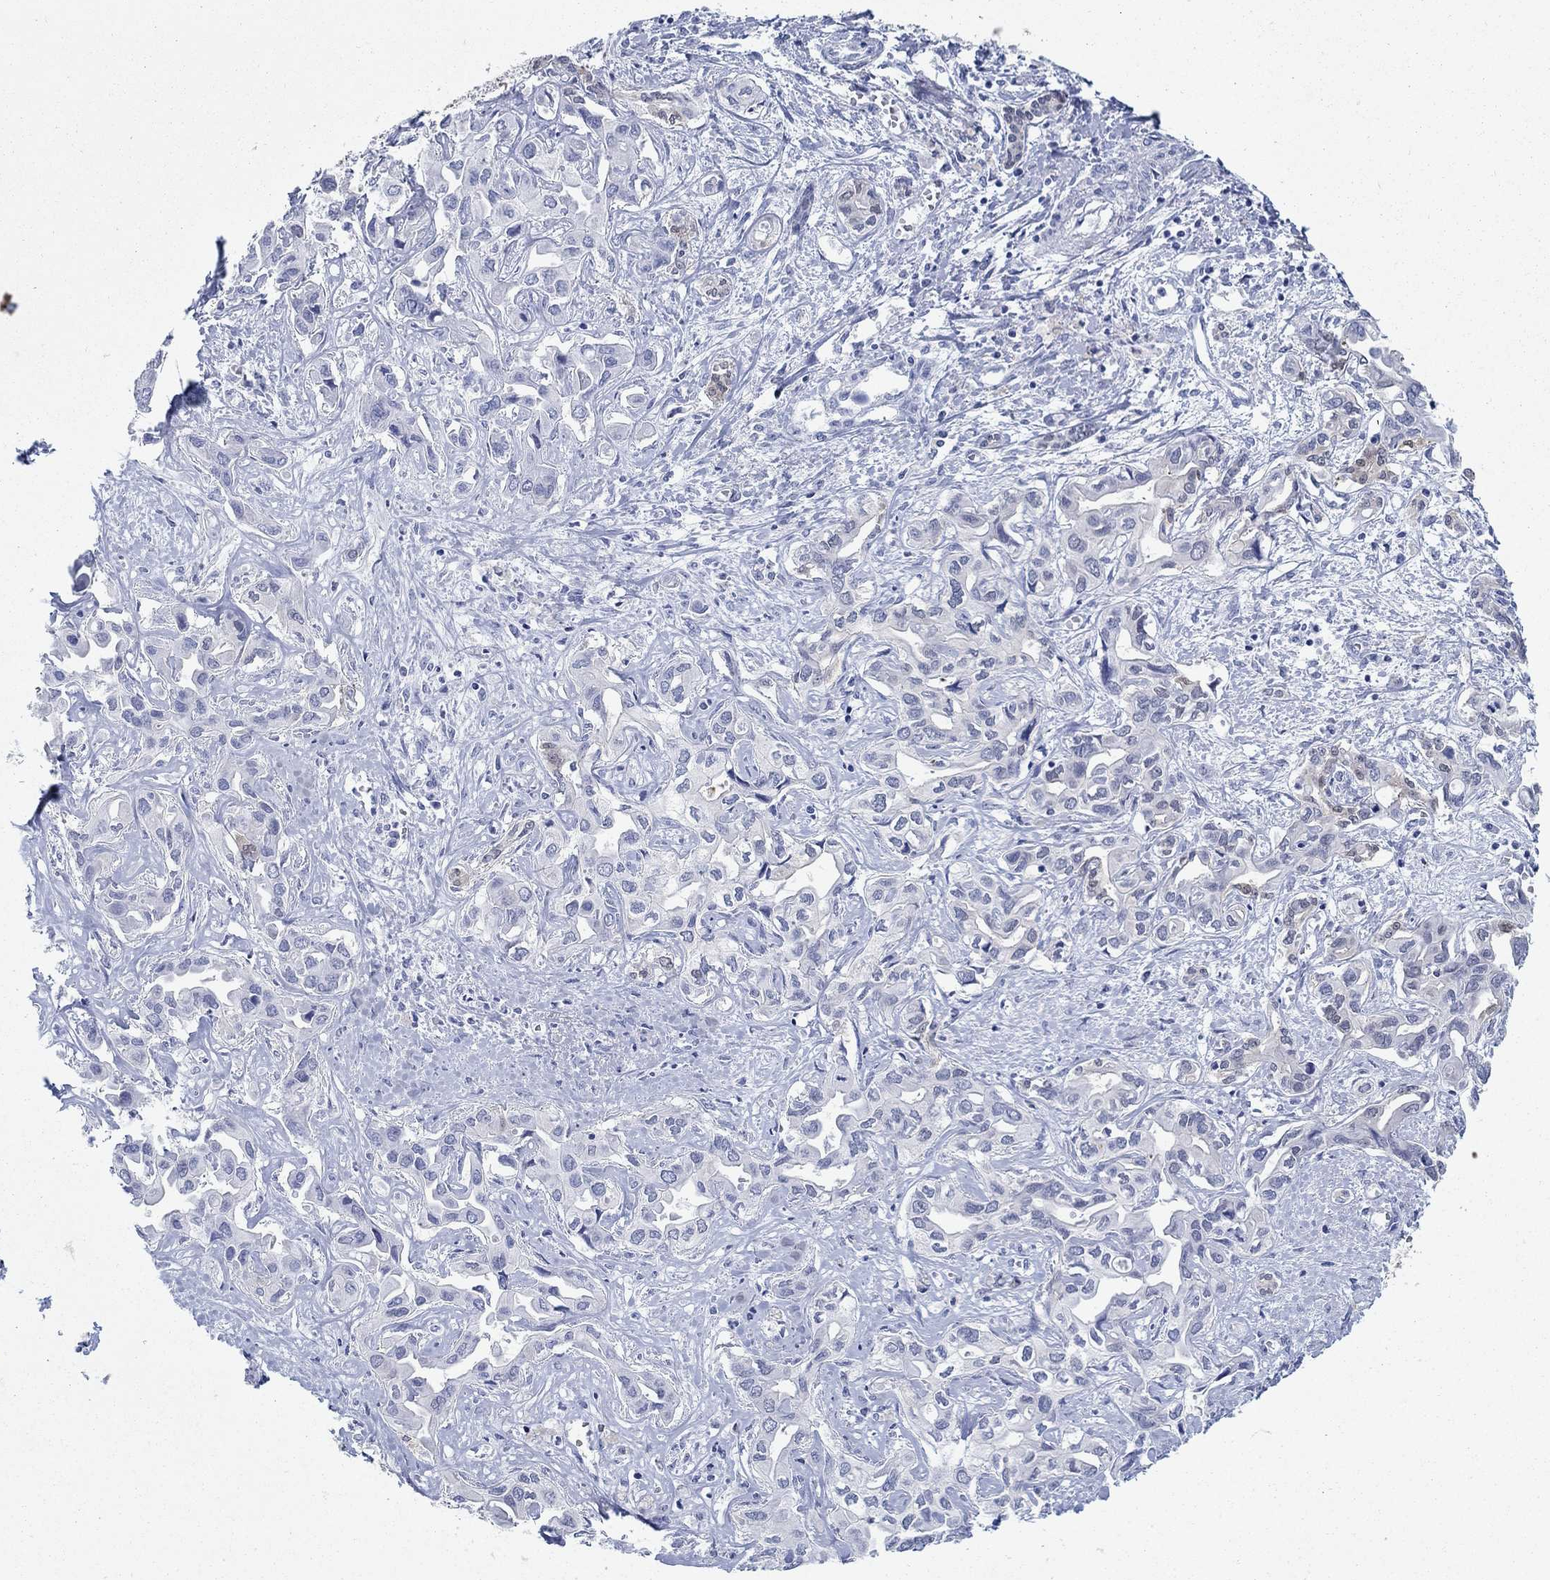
{"staining": {"intensity": "negative", "quantity": "none", "location": "none"}, "tissue": "liver cancer", "cell_type": "Tumor cells", "image_type": "cancer", "snomed": [{"axis": "morphology", "description": "Cholangiocarcinoma"}, {"axis": "topography", "description": "Liver"}], "caption": "Liver cancer was stained to show a protein in brown. There is no significant expression in tumor cells.", "gene": "AKR1C2", "patient": {"sex": "female", "age": 64}}